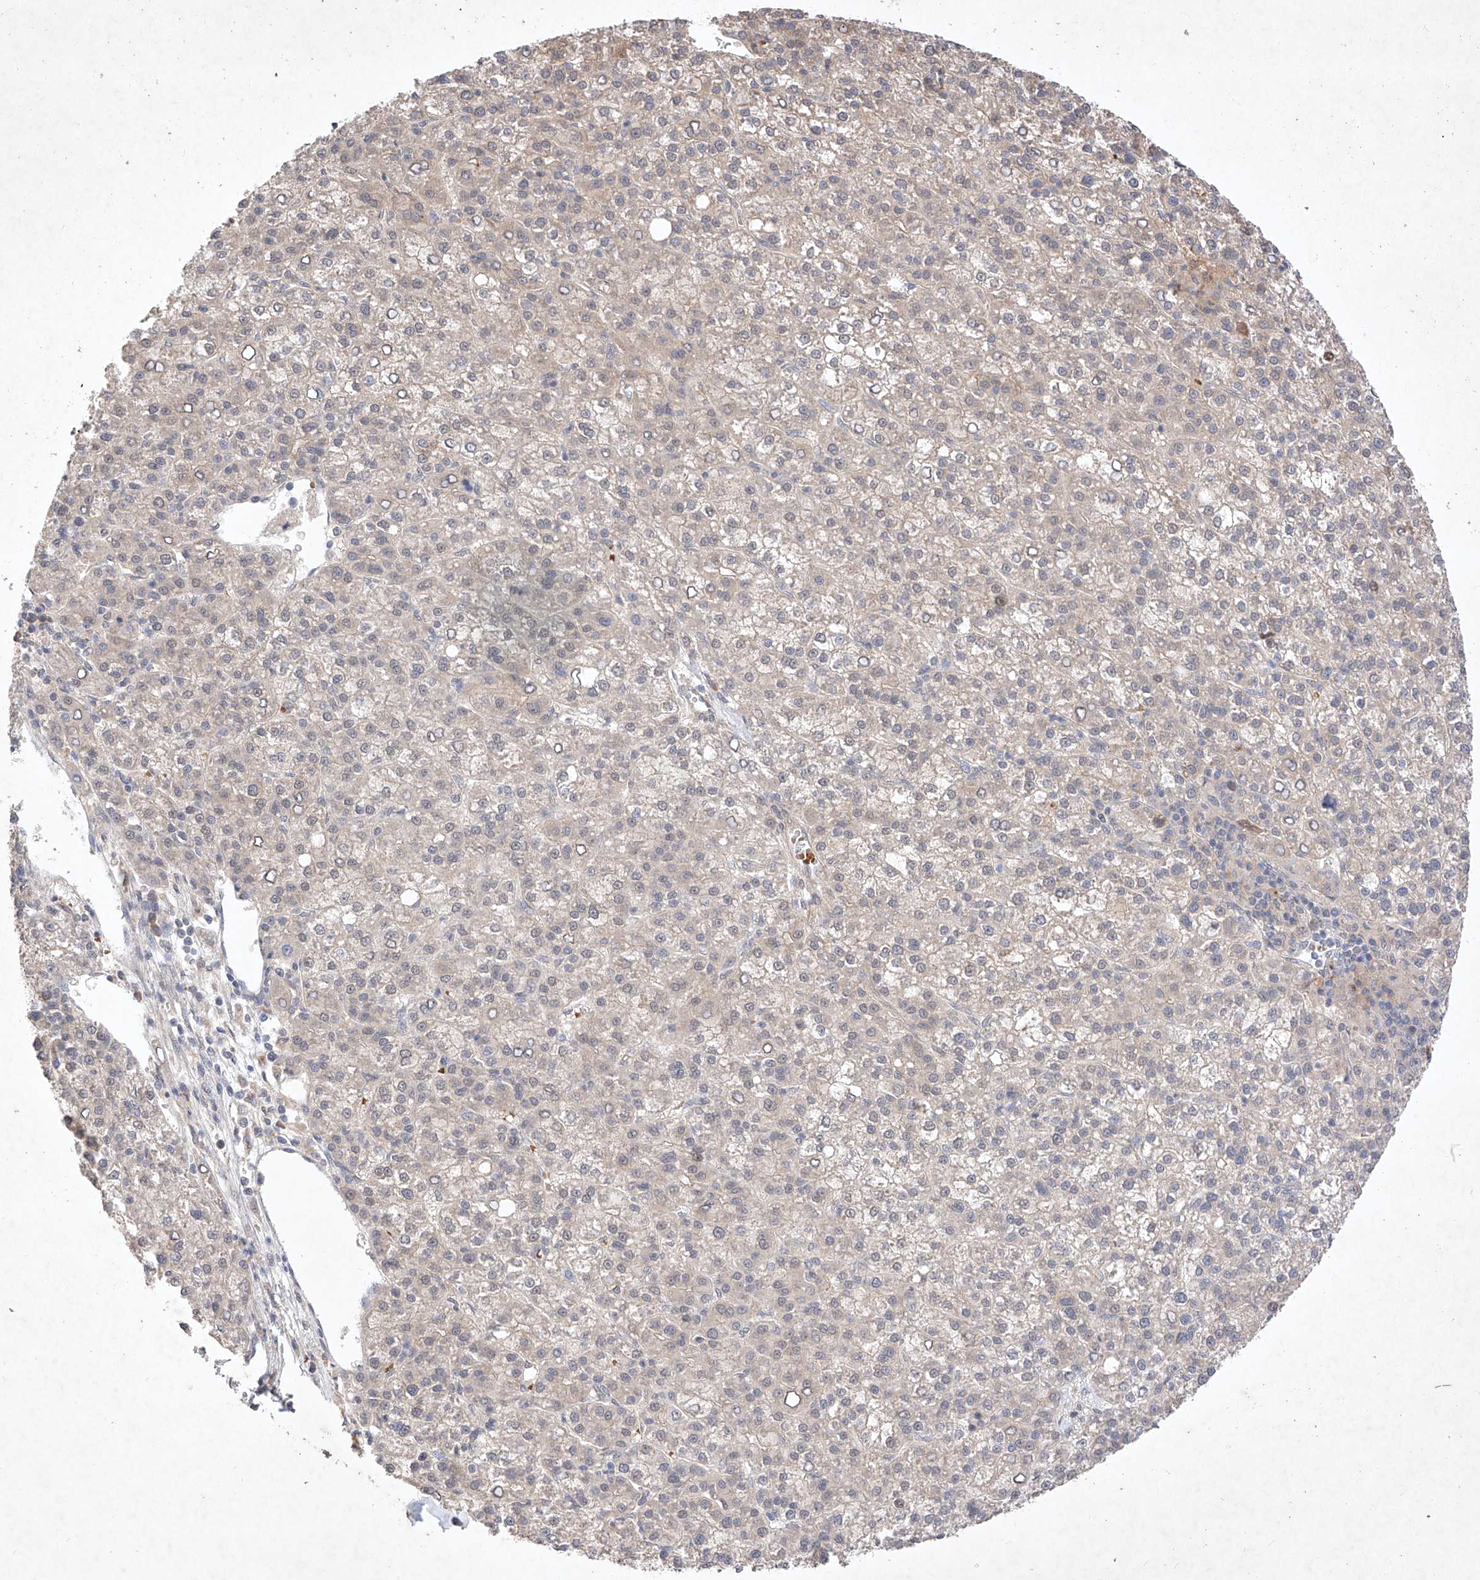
{"staining": {"intensity": "negative", "quantity": "none", "location": "none"}, "tissue": "liver cancer", "cell_type": "Tumor cells", "image_type": "cancer", "snomed": [{"axis": "morphology", "description": "Carcinoma, Hepatocellular, NOS"}, {"axis": "topography", "description": "Liver"}], "caption": "Image shows no protein expression in tumor cells of hepatocellular carcinoma (liver) tissue. (DAB (3,3'-diaminobenzidine) immunohistochemistry (IHC) with hematoxylin counter stain).", "gene": "ZNF124", "patient": {"sex": "female", "age": 58}}